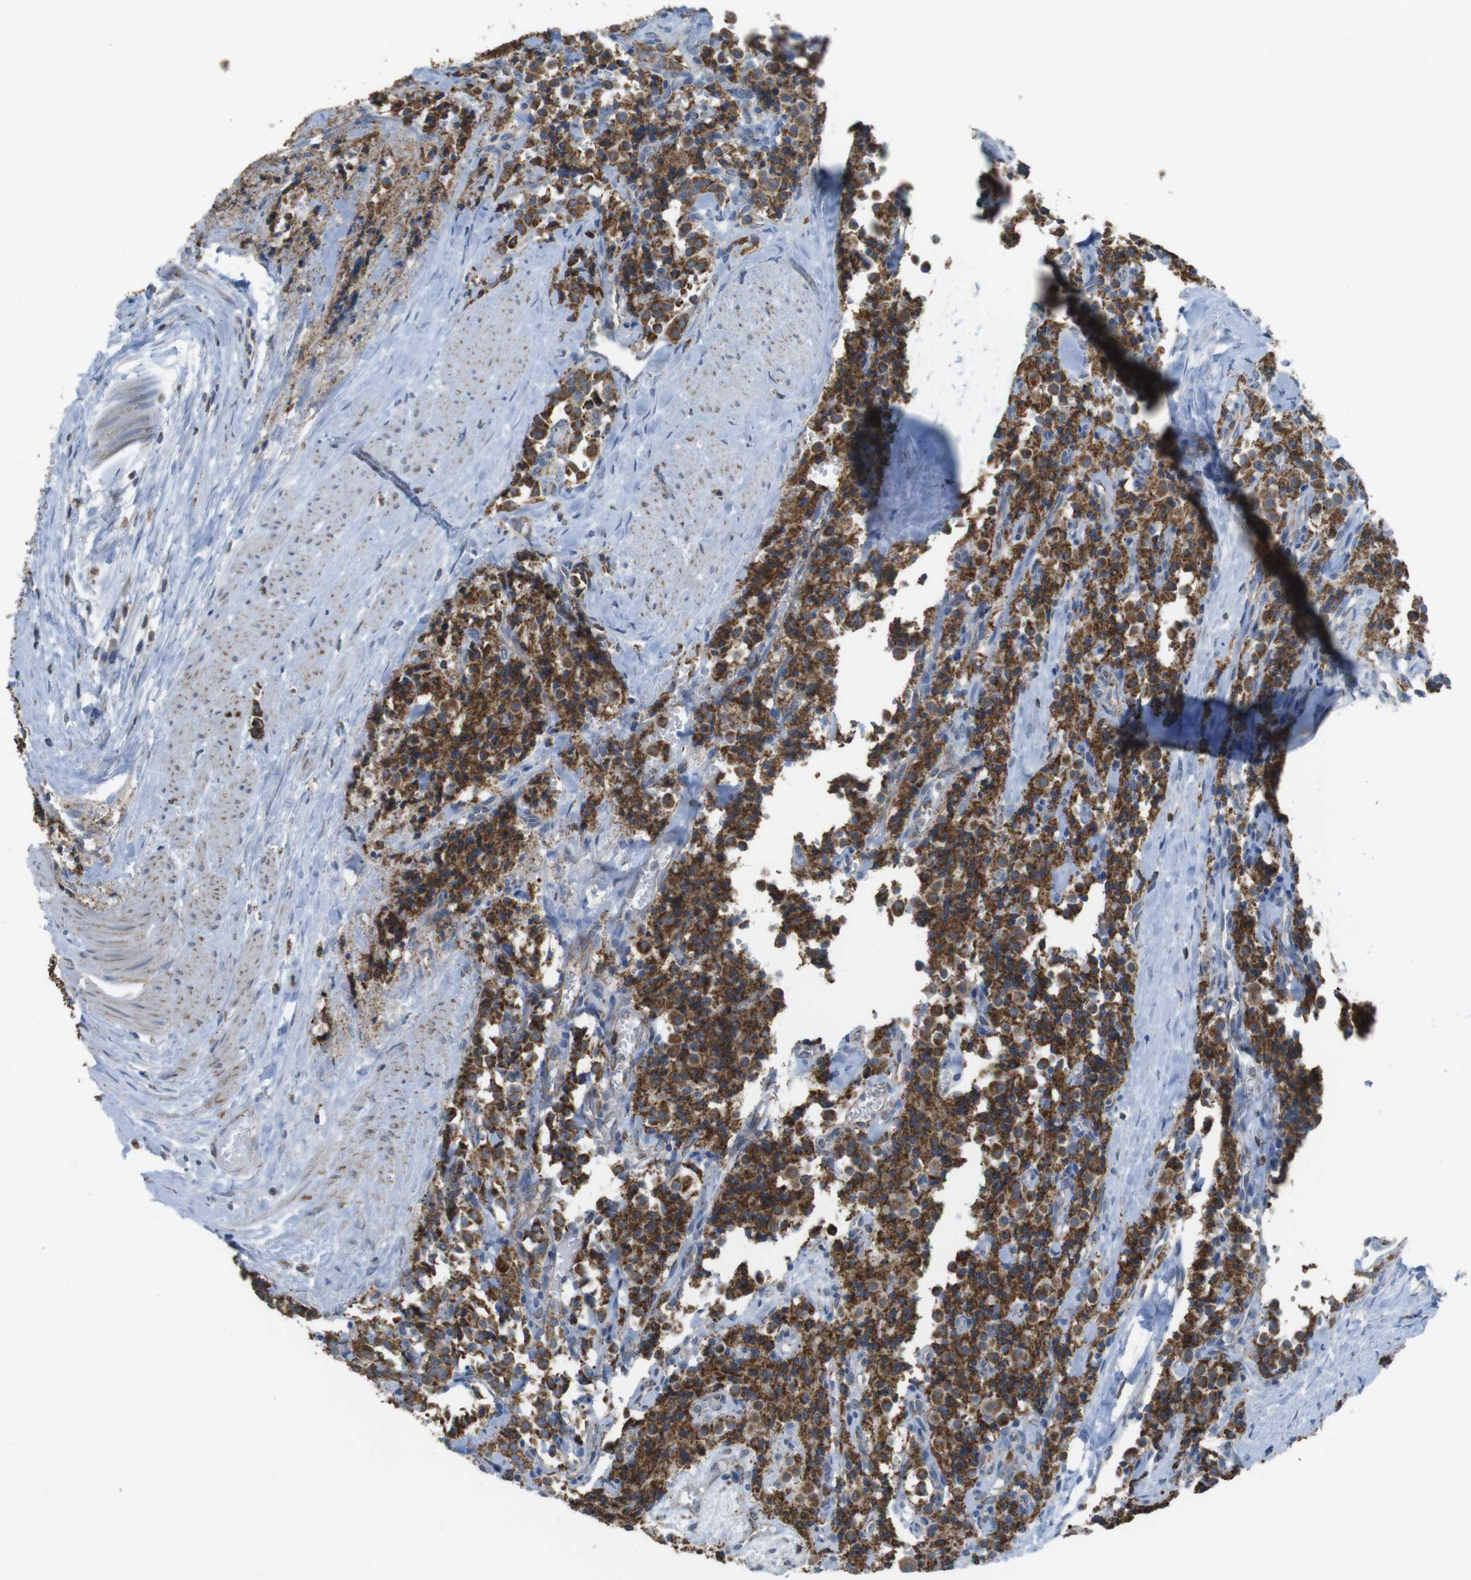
{"staining": {"intensity": "moderate", "quantity": ">75%", "location": "cytoplasmic/membranous"}, "tissue": "carcinoid", "cell_type": "Tumor cells", "image_type": "cancer", "snomed": [{"axis": "morphology", "description": "Carcinoid, malignant, NOS"}, {"axis": "topography", "description": "Lung"}], "caption": "A medium amount of moderate cytoplasmic/membranous staining is seen in about >75% of tumor cells in carcinoid tissue.", "gene": "GRIK2", "patient": {"sex": "male", "age": 30}}